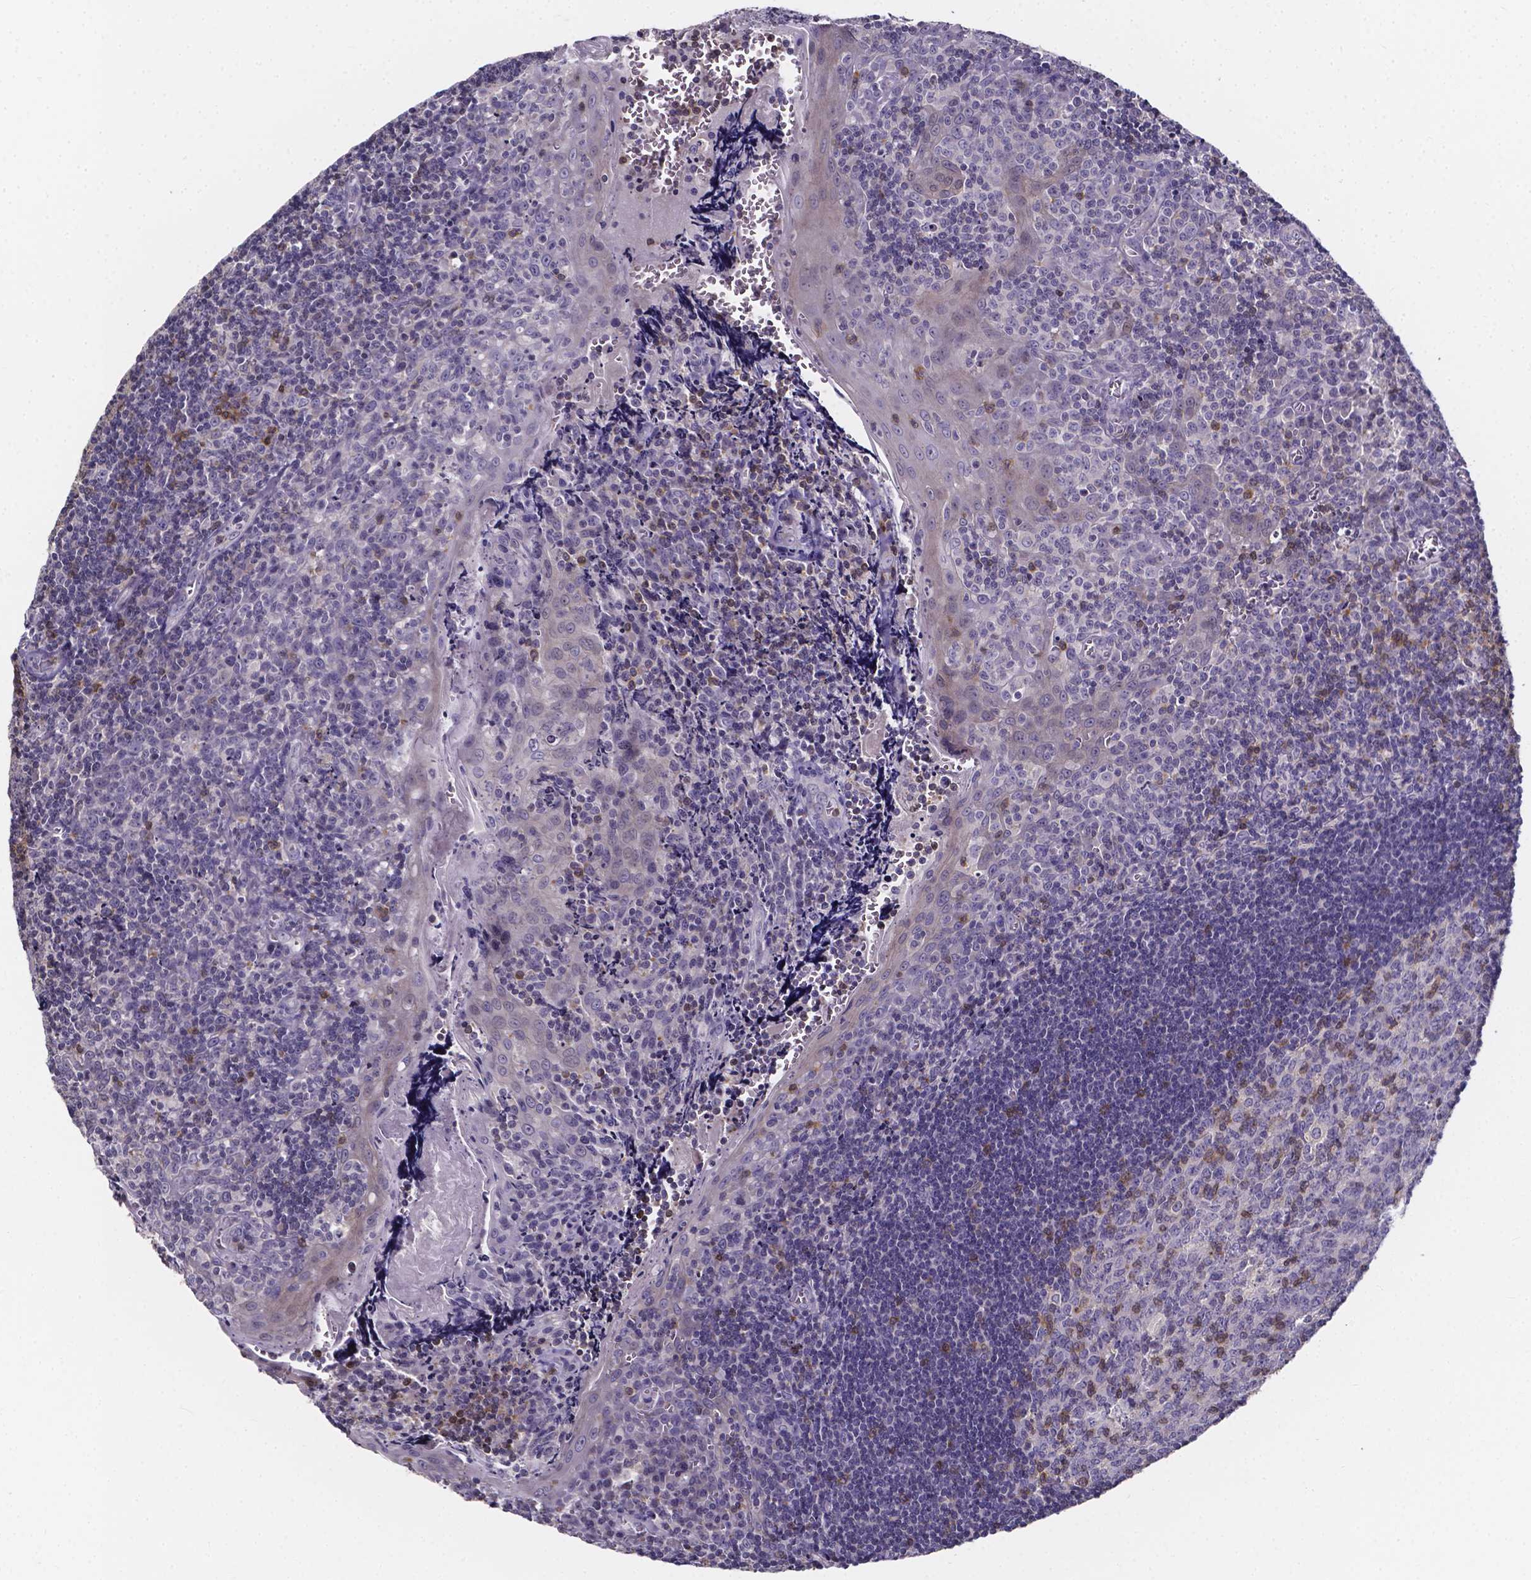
{"staining": {"intensity": "strong", "quantity": "<25%", "location": "cytoplasmic/membranous"}, "tissue": "tonsil", "cell_type": "Germinal center cells", "image_type": "normal", "snomed": [{"axis": "morphology", "description": "Normal tissue, NOS"}, {"axis": "morphology", "description": "Inflammation, NOS"}, {"axis": "topography", "description": "Tonsil"}], "caption": "Immunohistochemistry photomicrograph of normal tonsil: tonsil stained using IHC reveals medium levels of strong protein expression localized specifically in the cytoplasmic/membranous of germinal center cells, appearing as a cytoplasmic/membranous brown color.", "gene": "THEMIS", "patient": {"sex": "female", "age": 31}}